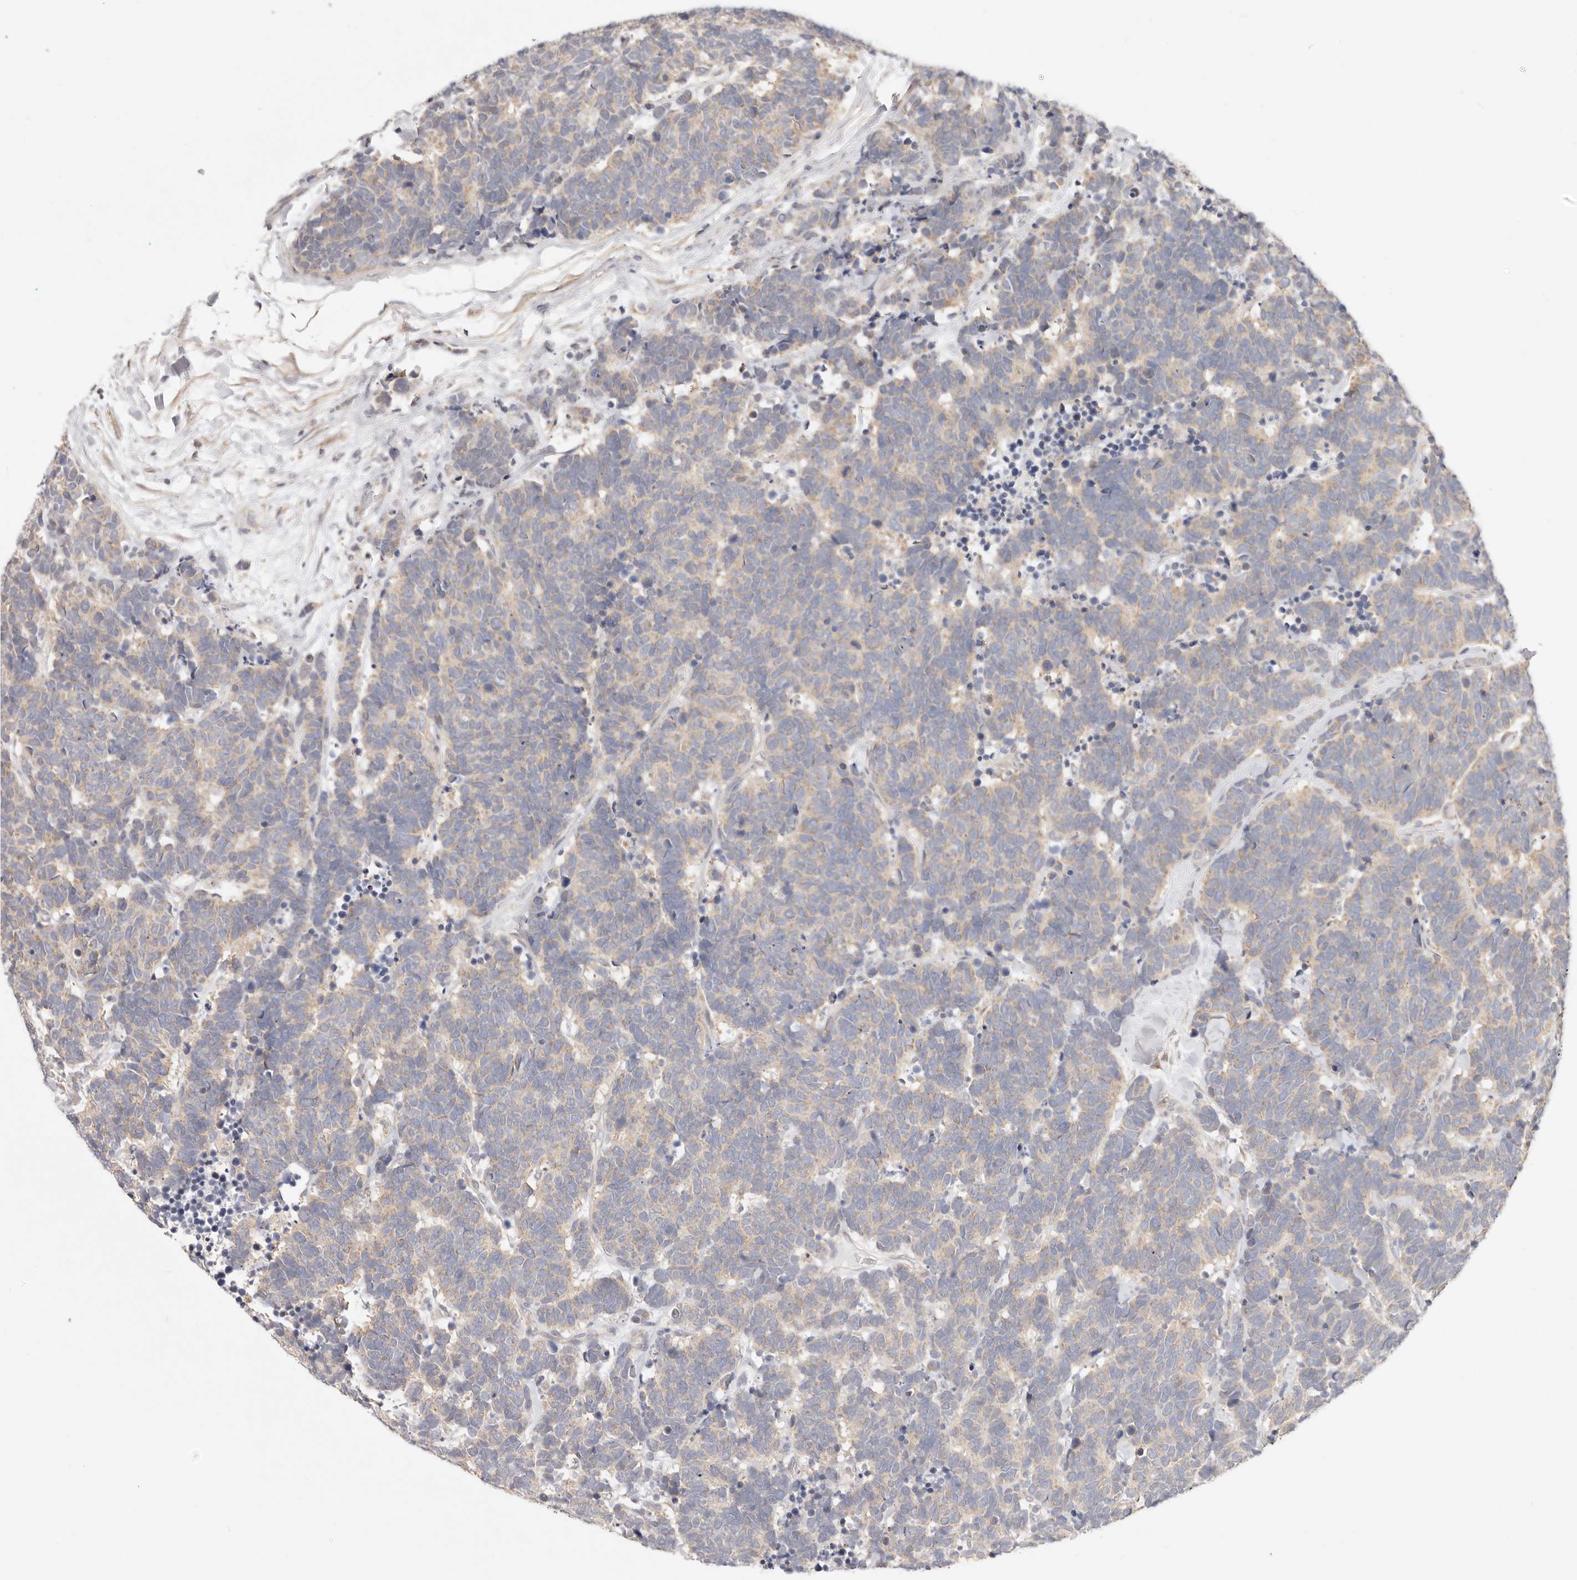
{"staining": {"intensity": "weak", "quantity": "25%-75%", "location": "cytoplasmic/membranous"}, "tissue": "carcinoid", "cell_type": "Tumor cells", "image_type": "cancer", "snomed": [{"axis": "morphology", "description": "Carcinoma, NOS"}, {"axis": "morphology", "description": "Carcinoid, malignant, NOS"}, {"axis": "topography", "description": "Urinary bladder"}], "caption": "Tumor cells reveal weak cytoplasmic/membranous expression in about 25%-75% of cells in carcinoid (malignant). (Brightfield microscopy of DAB IHC at high magnification).", "gene": "KCMF1", "patient": {"sex": "male", "age": 57}}